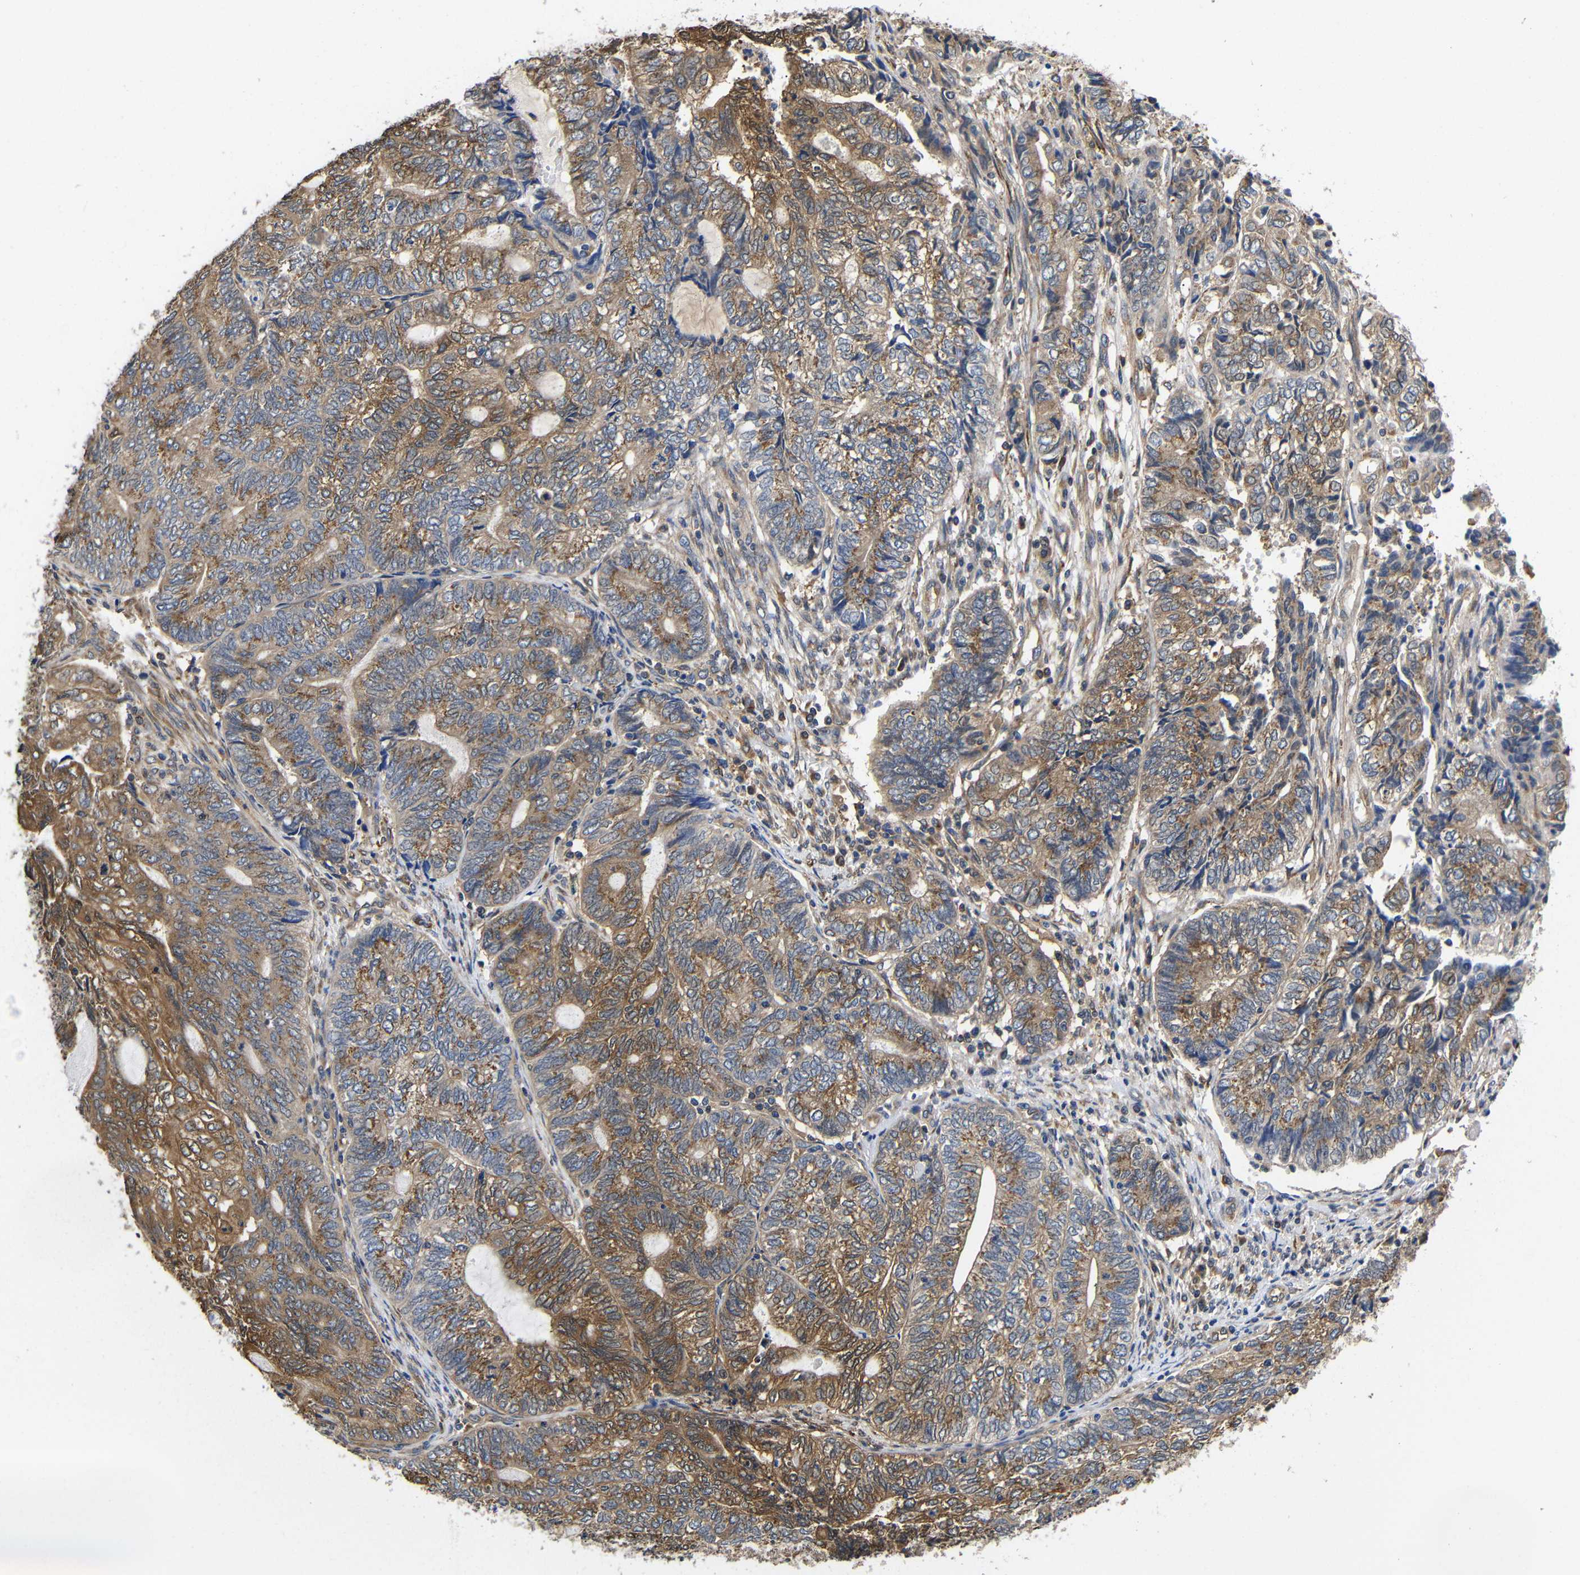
{"staining": {"intensity": "moderate", "quantity": ">75%", "location": "cytoplasmic/membranous"}, "tissue": "endometrial cancer", "cell_type": "Tumor cells", "image_type": "cancer", "snomed": [{"axis": "morphology", "description": "Adenocarcinoma, NOS"}, {"axis": "topography", "description": "Uterus"}, {"axis": "topography", "description": "Endometrium"}], "caption": "Human adenocarcinoma (endometrial) stained with a protein marker demonstrates moderate staining in tumor cells.", "gene": "LRRCC1", "patient": {"sex": "female", "age": 70}}